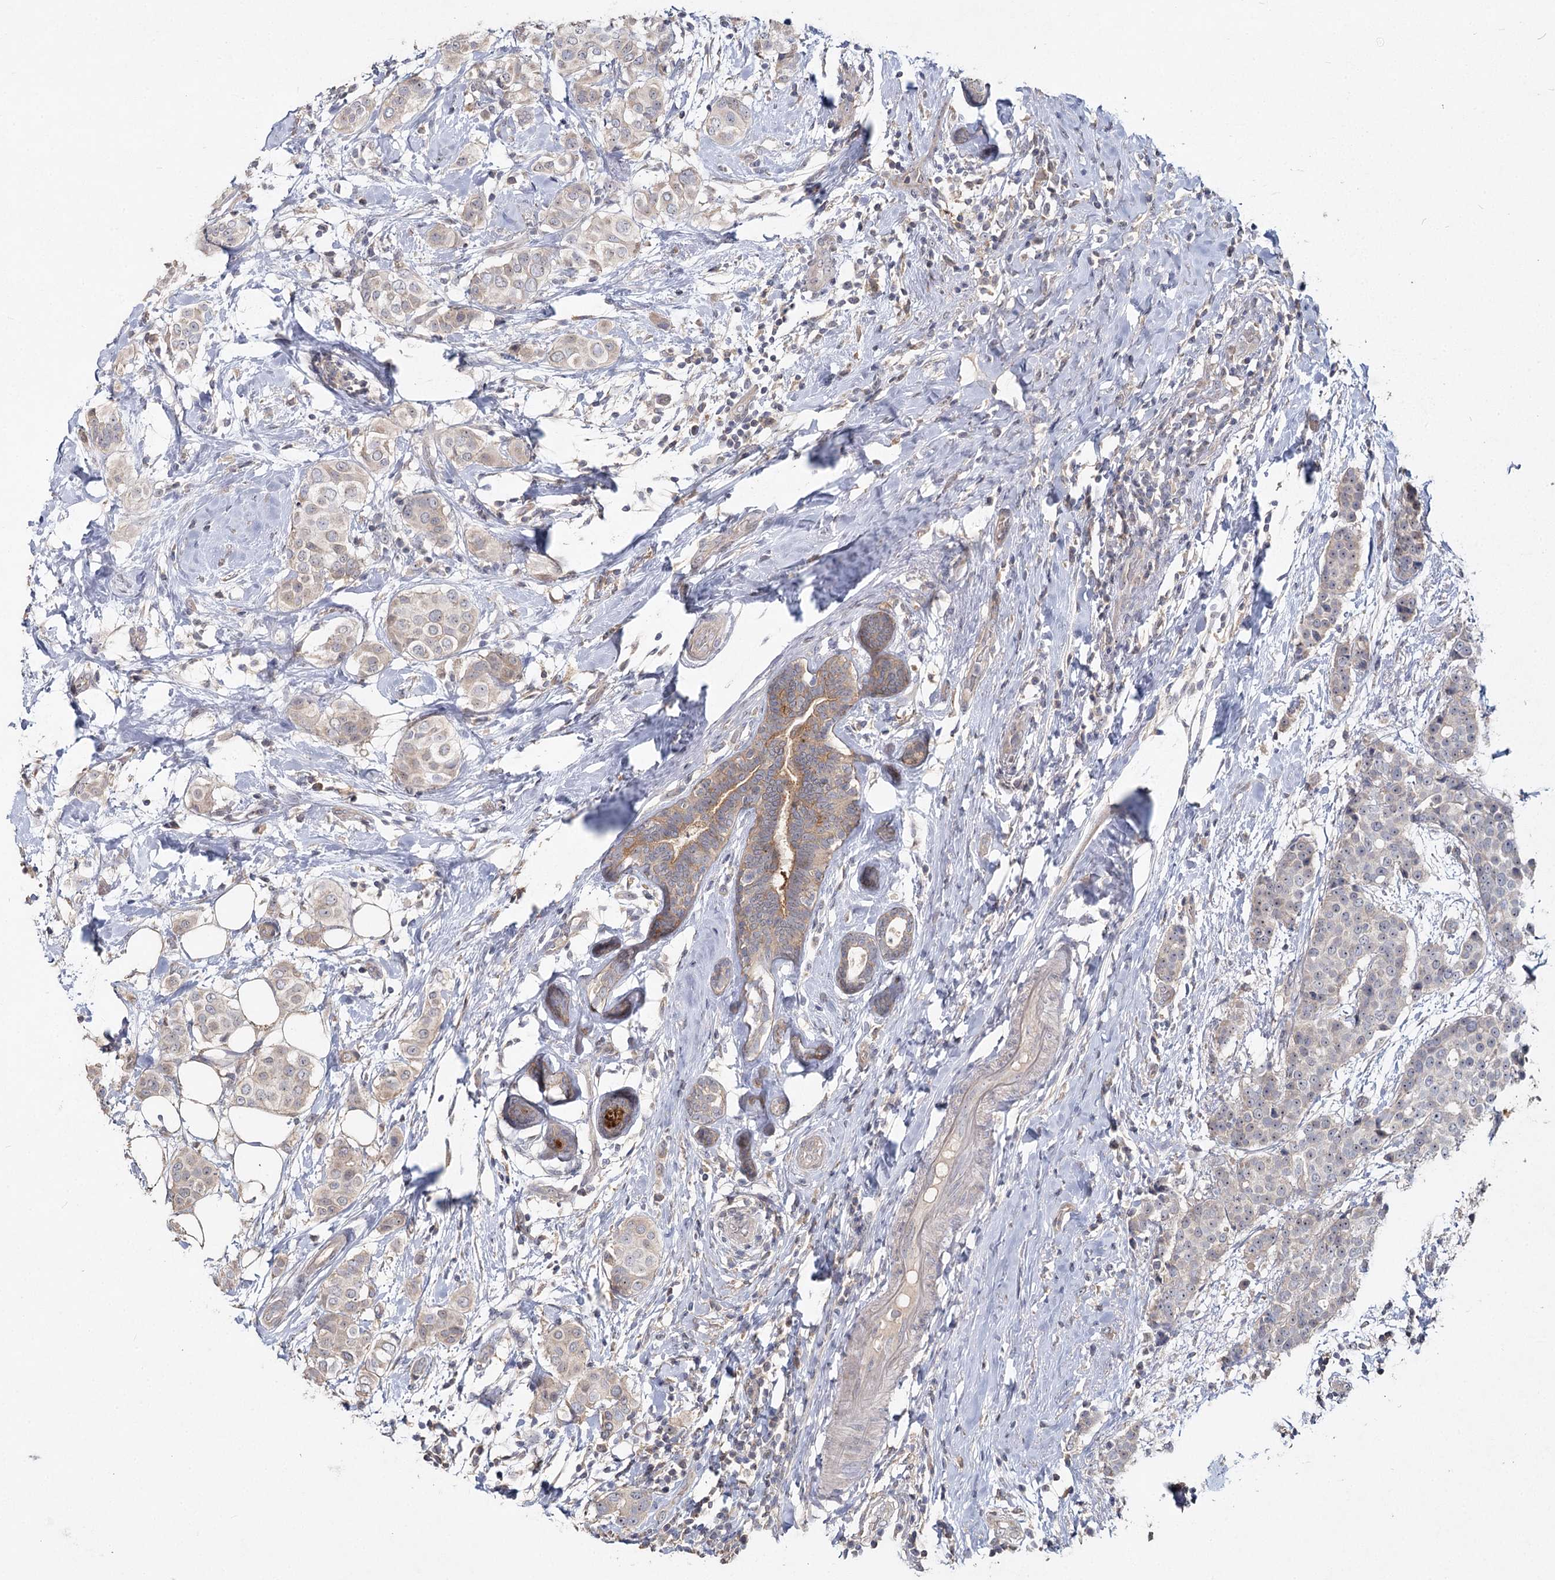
{"staining": {"intensity": "negative", "quantity": "none", "location": "none"}, "tissue": "breast cancer", "cell_type": "Tumor cells", "image_type": "cancer", "snomed": [{"axis": "morphology", "description": "Lobular carcinoma"}, {"axis": "topography", "description": "Breast"}], "caption": "The histopathology image exhibits no staining of tumor cells in breast lobular carcinoma. (DAB IHC visualized using brightfield microscopy, high magnification).", "gene": "ANGPTL5", "patient": {"sex": "female", "age": 51}}